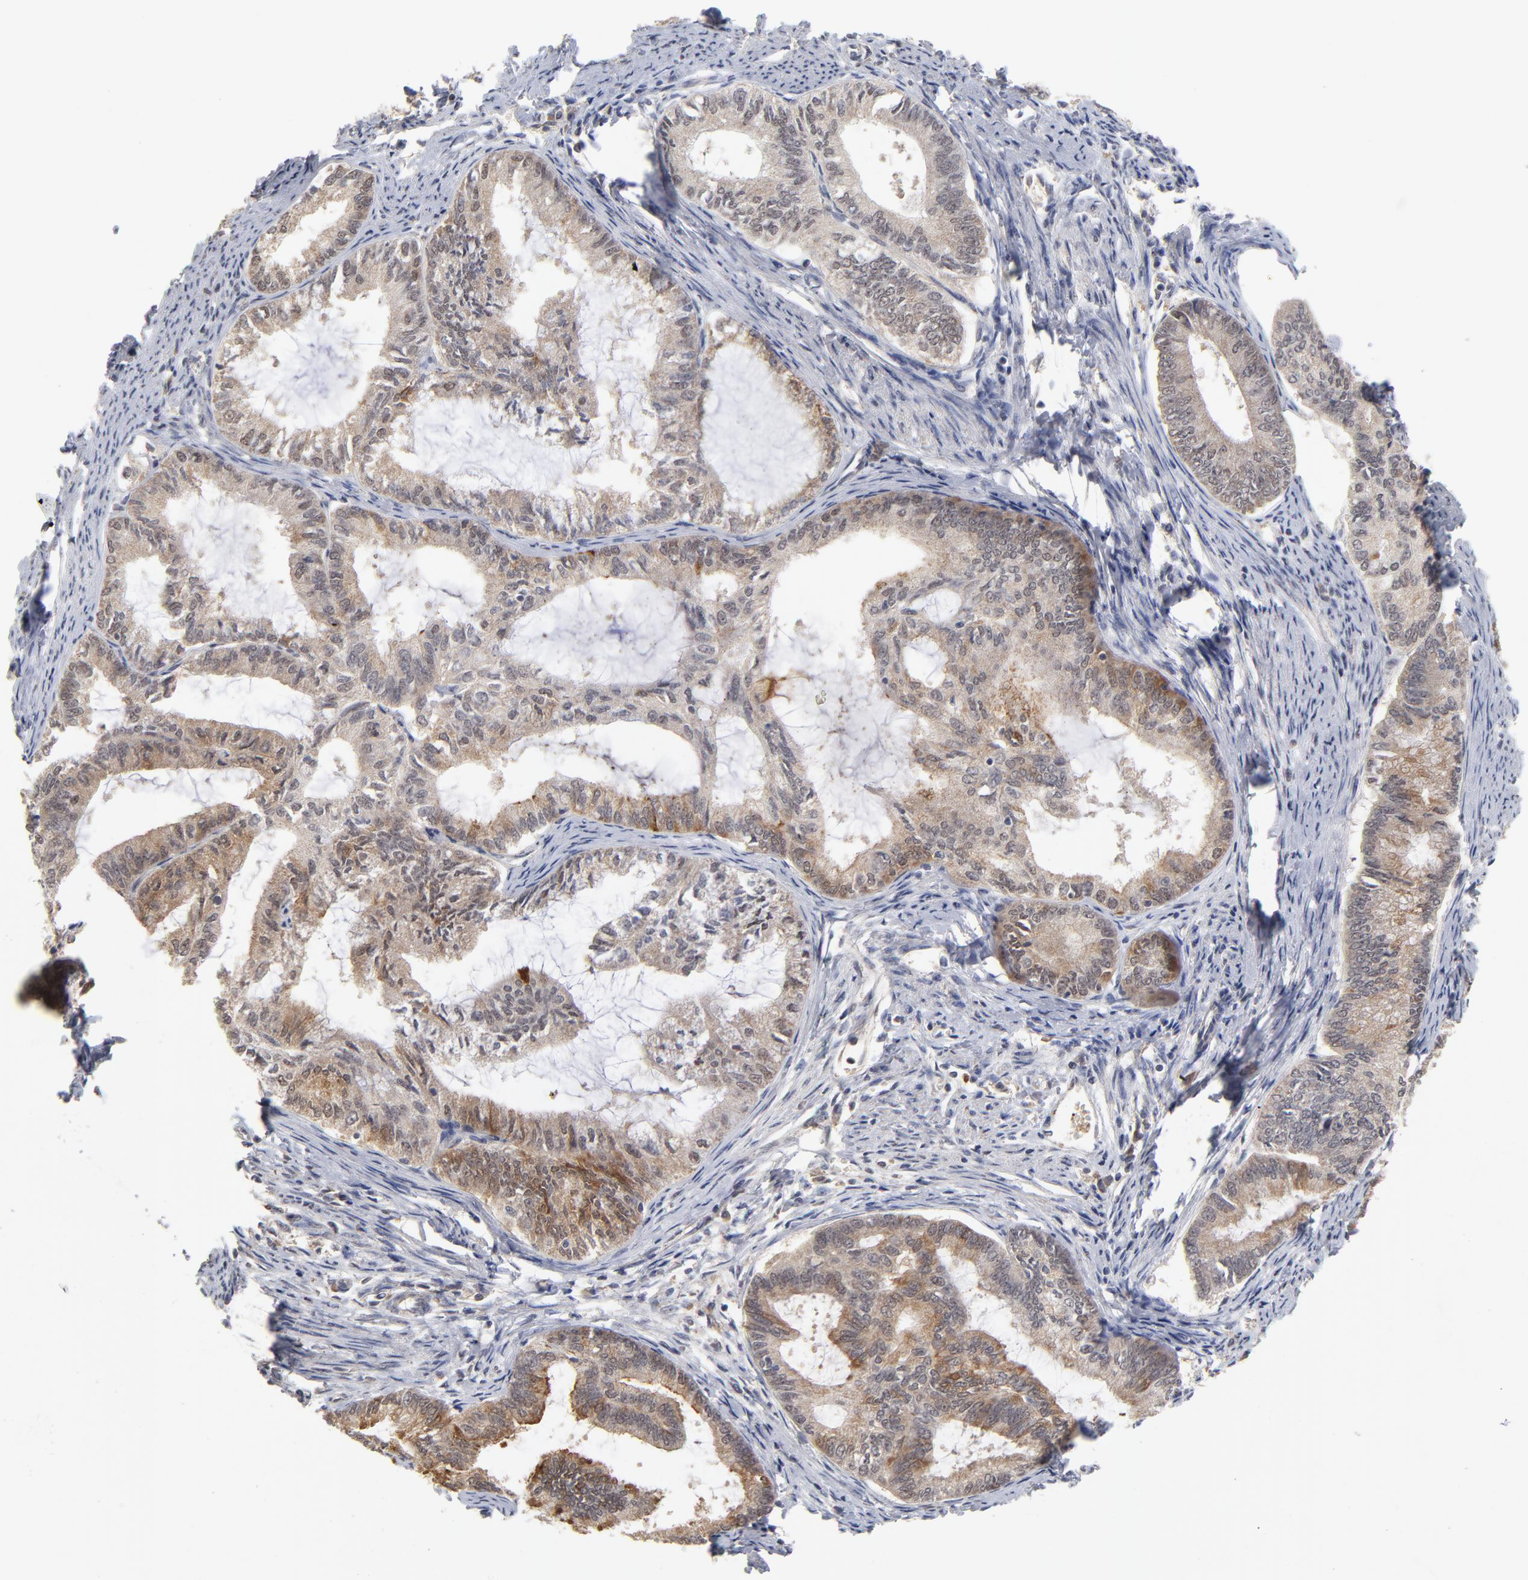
{"staining": {"intensity": "moderate", "quantity": ">75%", "location": "cytoplasmic/membranous"}, "tissue": "endometrial cancer", "cell_type": "Tumor cells", "image_type": "cancer", "snomed": [{"axis": "morphology", "description": "Adenocarcinoma, NOS"}, {"axis": "topography", "description": "Endometrium"}], "caption": "Endometrial adenocarcinoma stained with a brown dye reveals moderate cytoplasmic/membranous positive expression in about >75% of tumor cells.", "gene": "WSB1", "patient": {"sex": "female", "age": 86}}